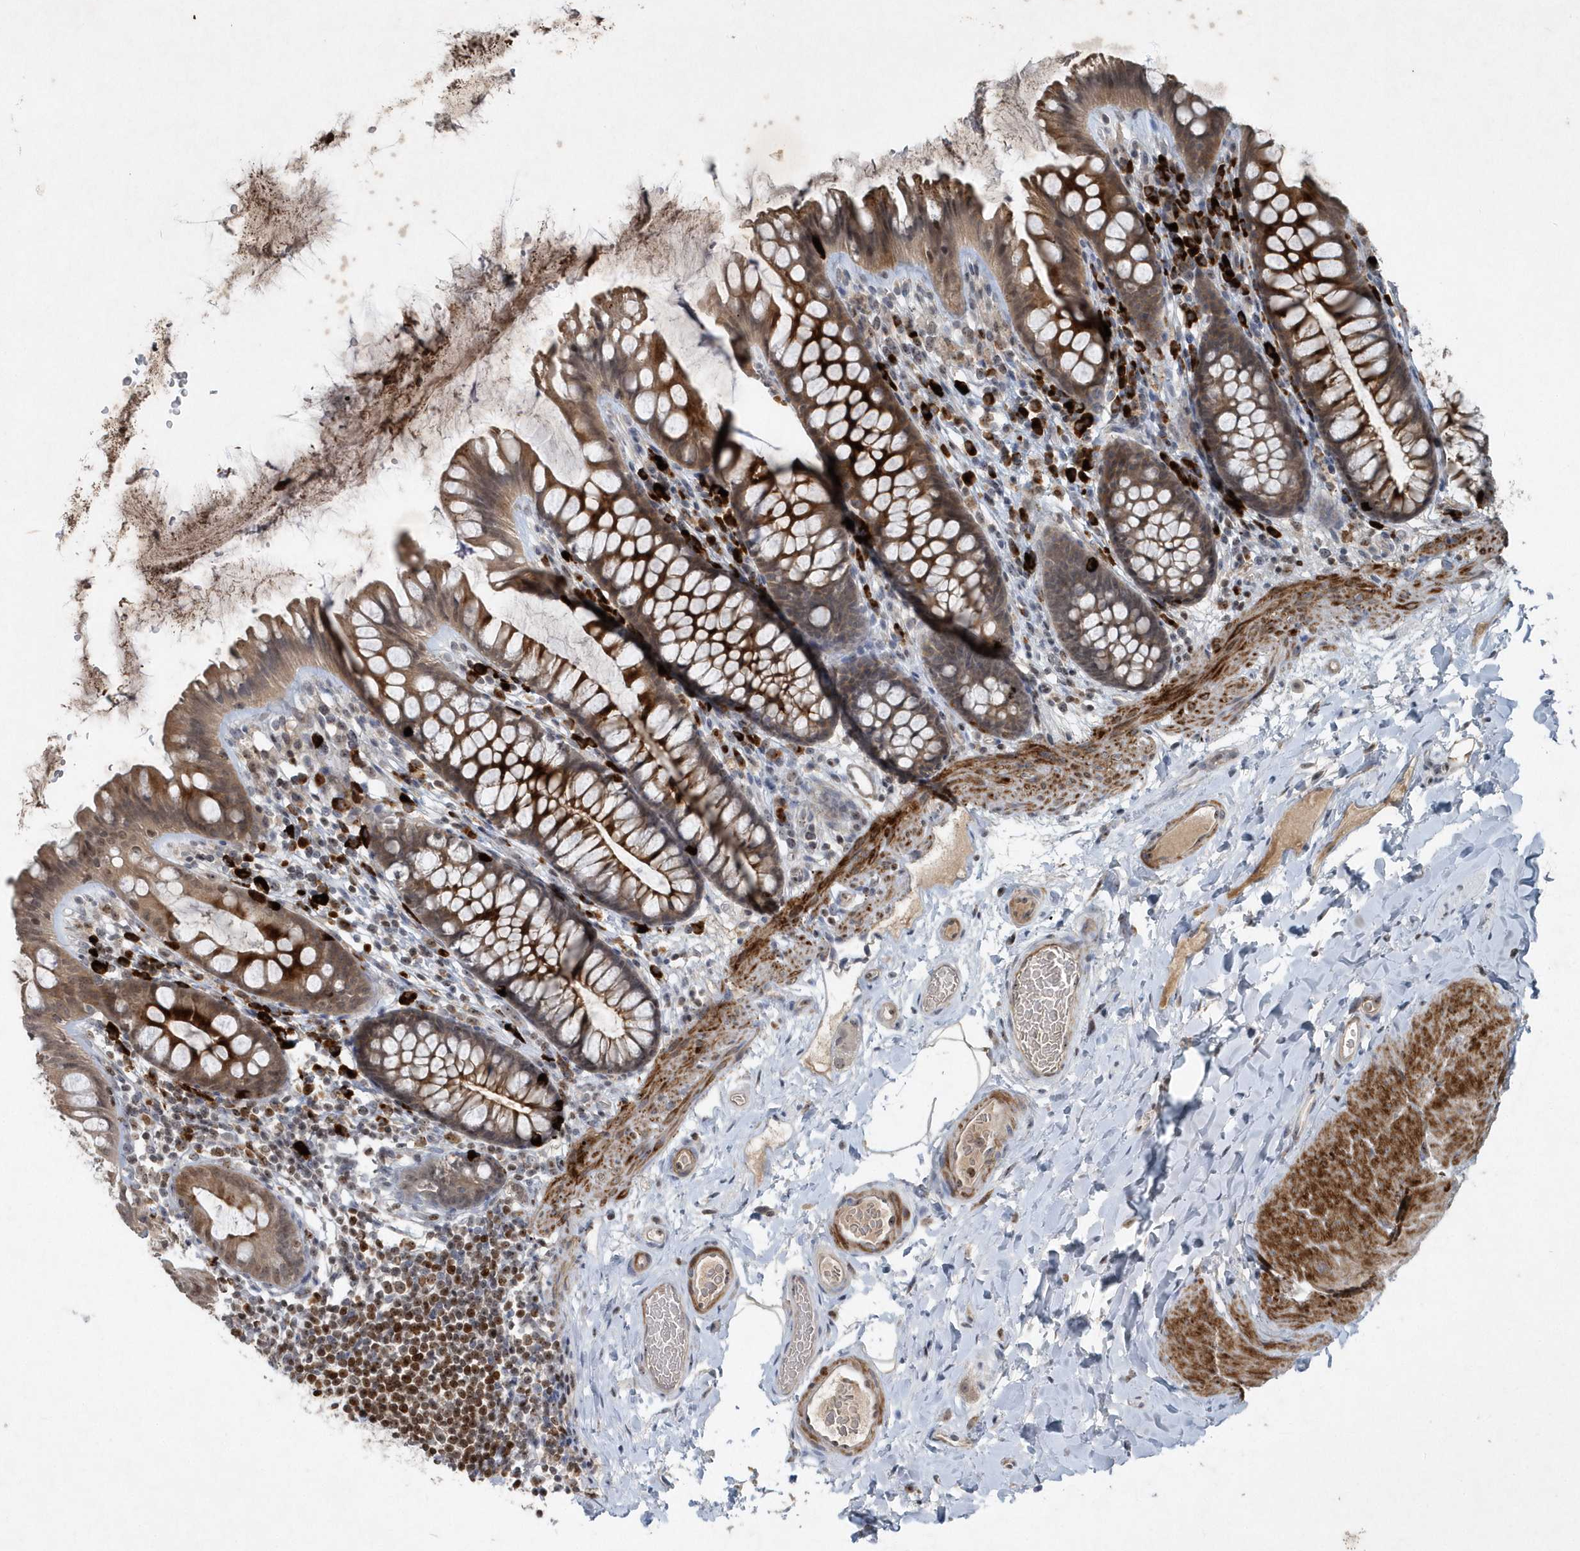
{"staining": {"intensity": "negative", "quantity": "none", "location": "none"}, "tissue": "colon", "cell_type": "Endothelial cells", "image_type": "normal", "snomed": [{"axis": "morphology", "description": "Normal tissue, NOS"}, {"axis": "topography", "description": "Colon"}], "caption": "This micrograph is of benign colon stained with IHC to label a protein in brown with the nuclei are counter-stained blue. There is no expression in endothelial cells. Nuclei are stained in blue.", "gene": "QTRT2", "patient": {"sex": "female", "age": 62}}